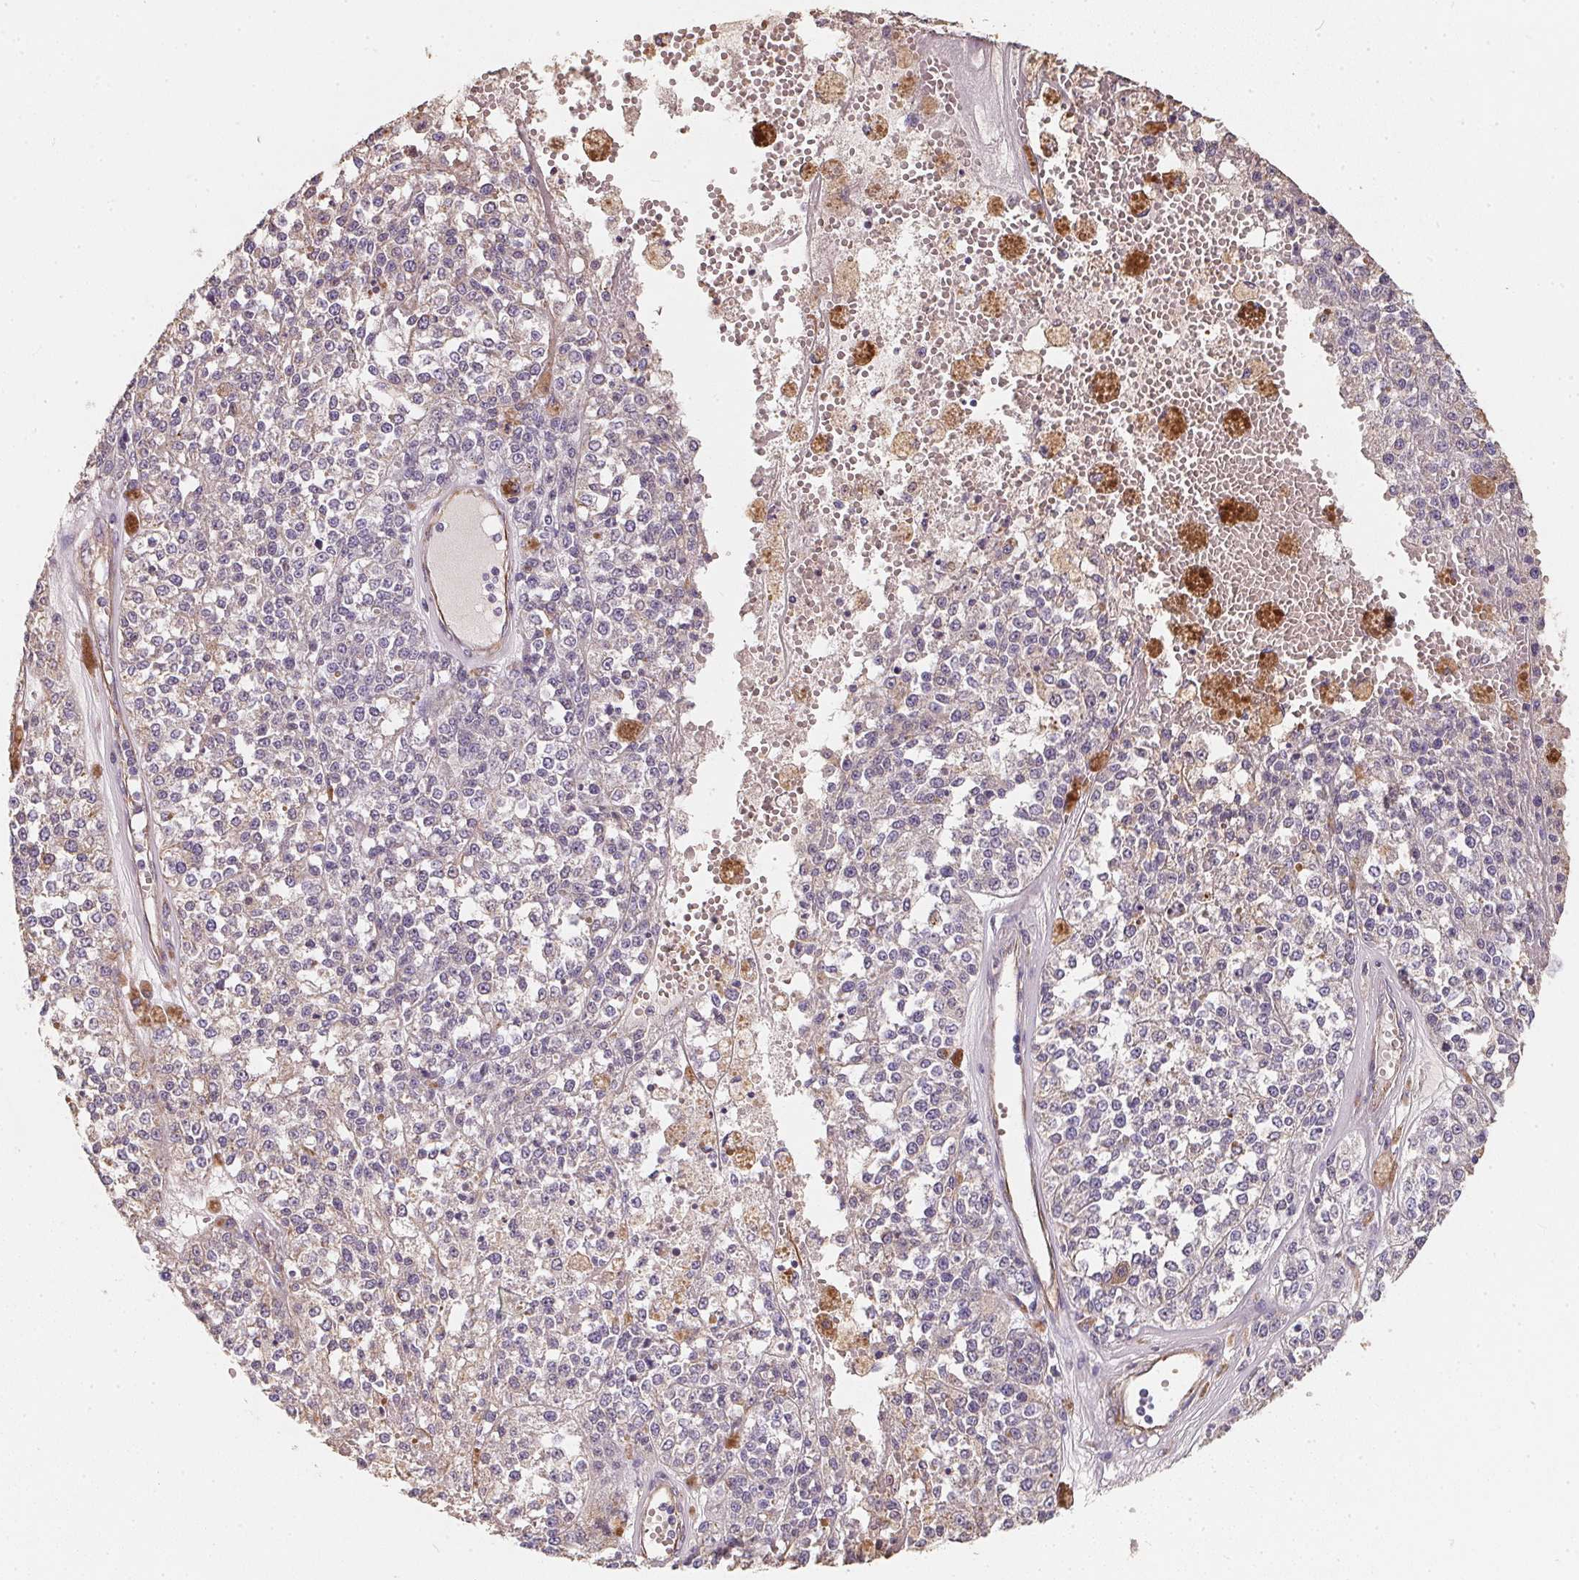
{"staining": {"intensity": "negative", "quantity": "none", "location": "none"}, "tissue": "melanoma", "cell_type": "Tumor cells", "image_type": "cancer", "snomed": [{"axis": "morphology", "description": "Malignant melanoma, Metastatic site"}, {"axis": "topography", "description": "Lymph node"}], "caption": "The photomicrograph displays no staining of tumor cells in malignant melanoma (metastatic site).", "gene": "TBKBP1", "patient": {"sex": "female", "age": 64}}